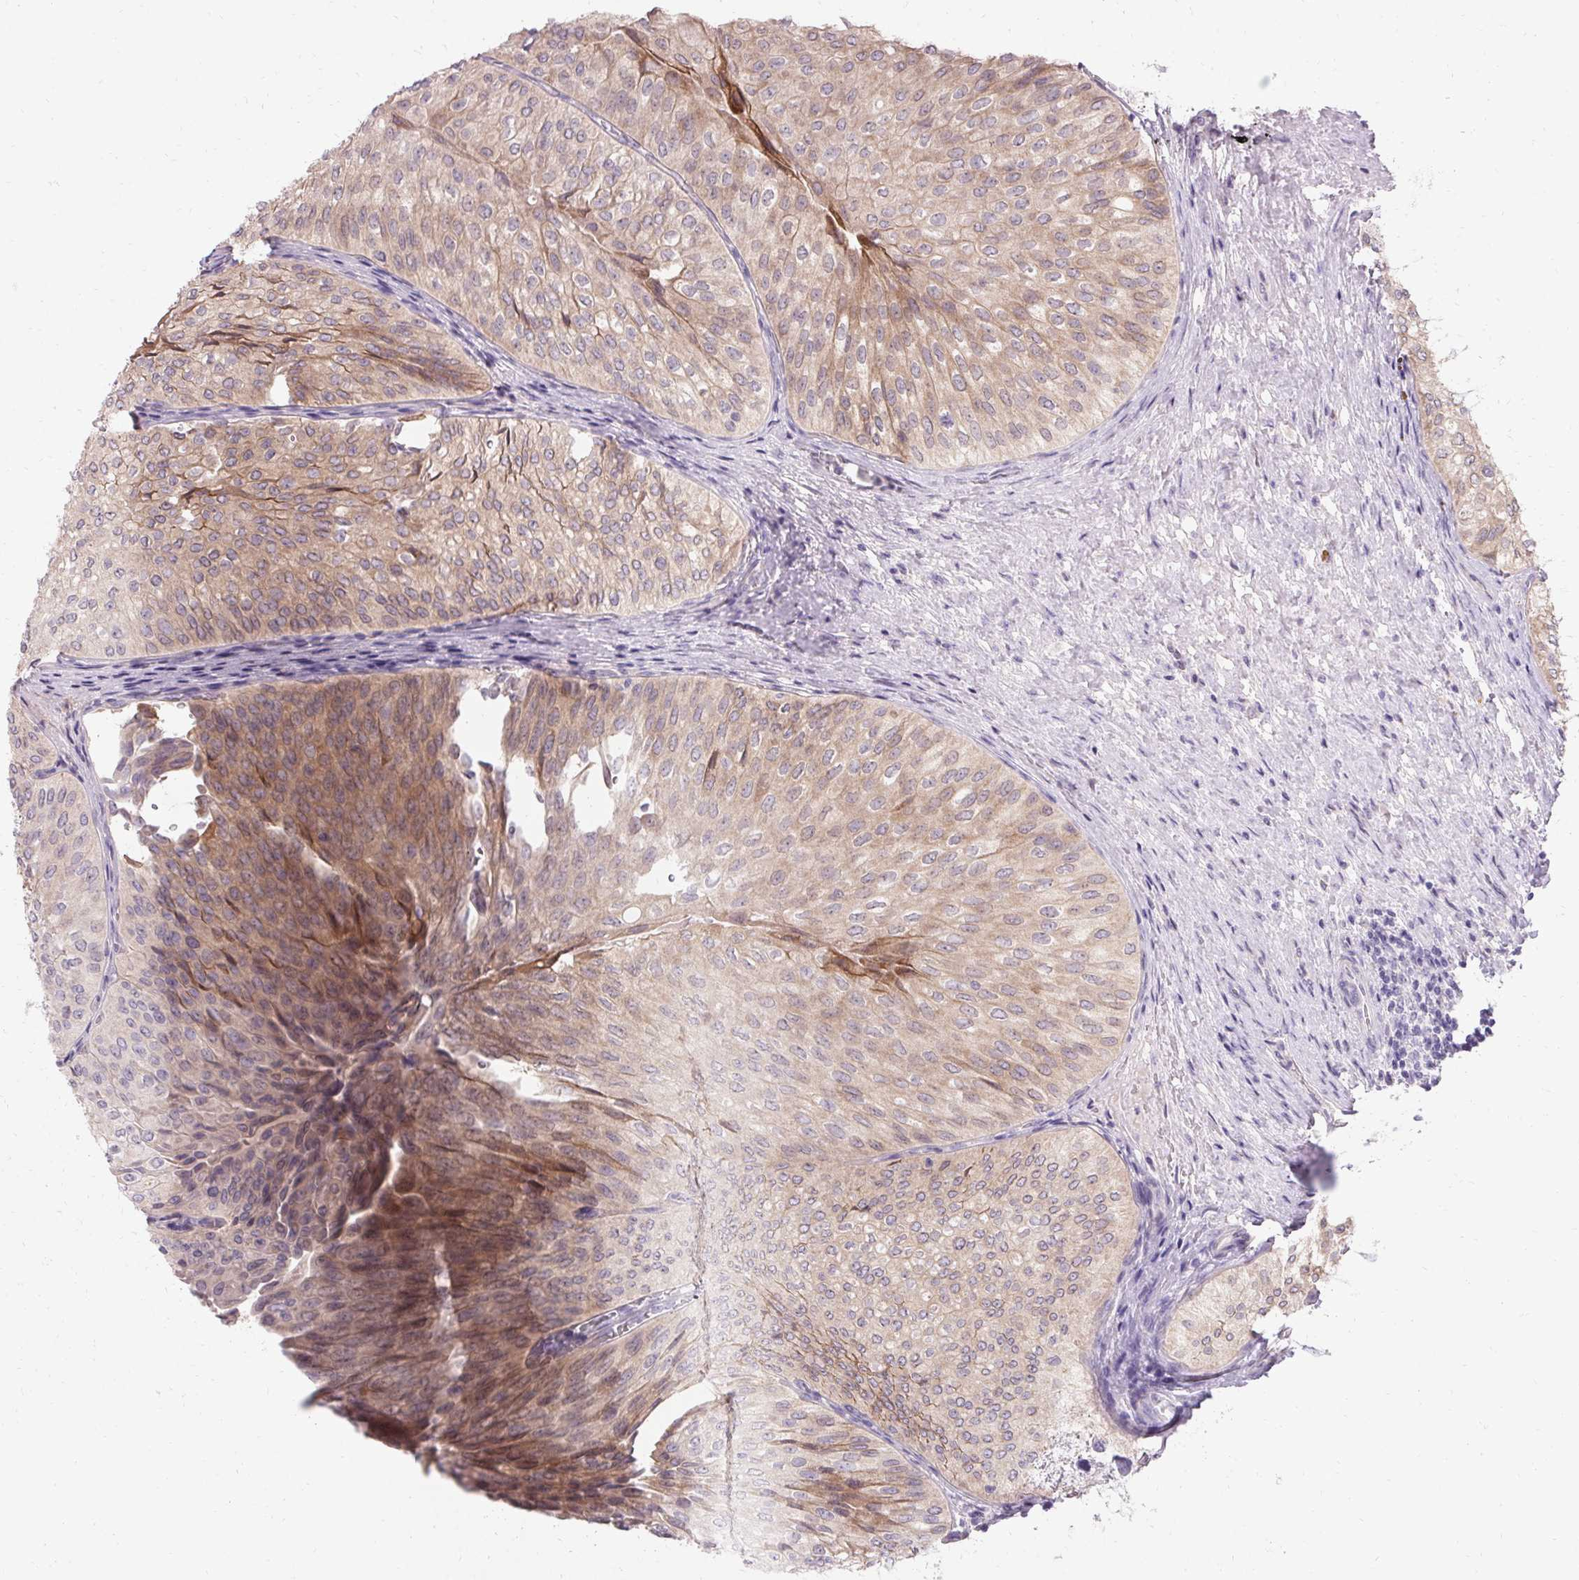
{"staining": {"intensity": "weak", "quantity": ">75%", "location": "cytoplasmic/membranous"}, "tissue": "urothelial cancer", "cell_type": "Tumor cells", "image_type": "cancer", "snomed": [{"axis": "morphology", "description": "Urothelial carcinoma, NOS"}, {"axis": "topography", "description": "Urinary bladder"}], "caption": "Tumor cells show weak cytoplasmic/membranous expression in approximately >75% of cells in urothelial cancer.", "gene": "HSD17B3", "patient": {"sex": "male", "age": 62}}